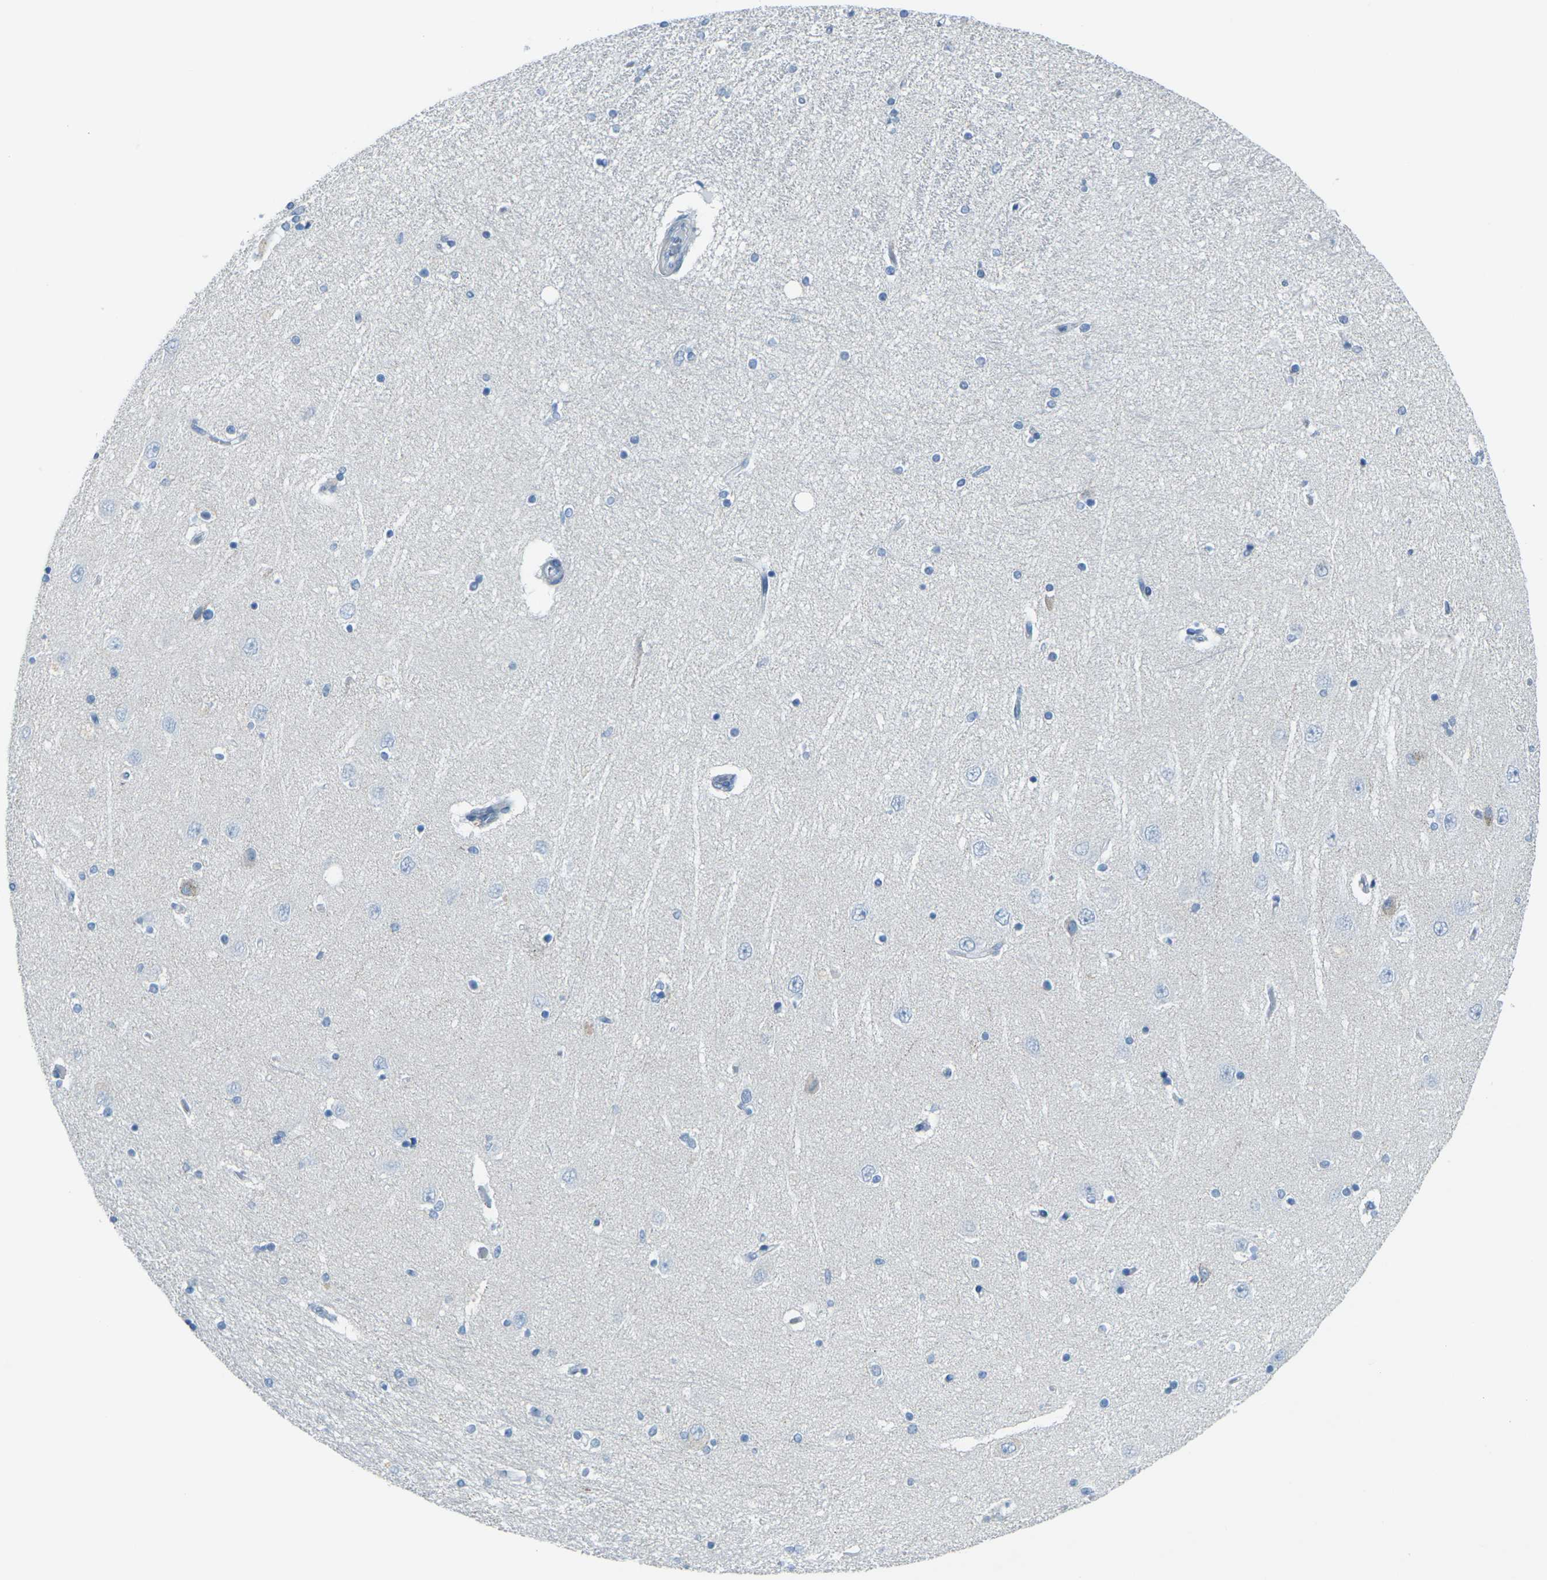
{"staining": {"intensity": "negative", "quantity": "none", "location": "none"}, "tissue": "hippocampus", "cell_type": "Glial cells", "image_type": "normal", "snomed": [{"axis": "morphology", "description": "Normal tissue, NOS"}, {"axis": "topography", "description": "Hippocampus"}], "caption": "A high-resolution image shows IHC staining of unremarkable hippocampus, which demonstrates no significant positivity in glial cells. (DAB immunohistochemistry, high magnification).", "gene": "ANKRD46", "patient": {"sex": "female", "age": 54}}